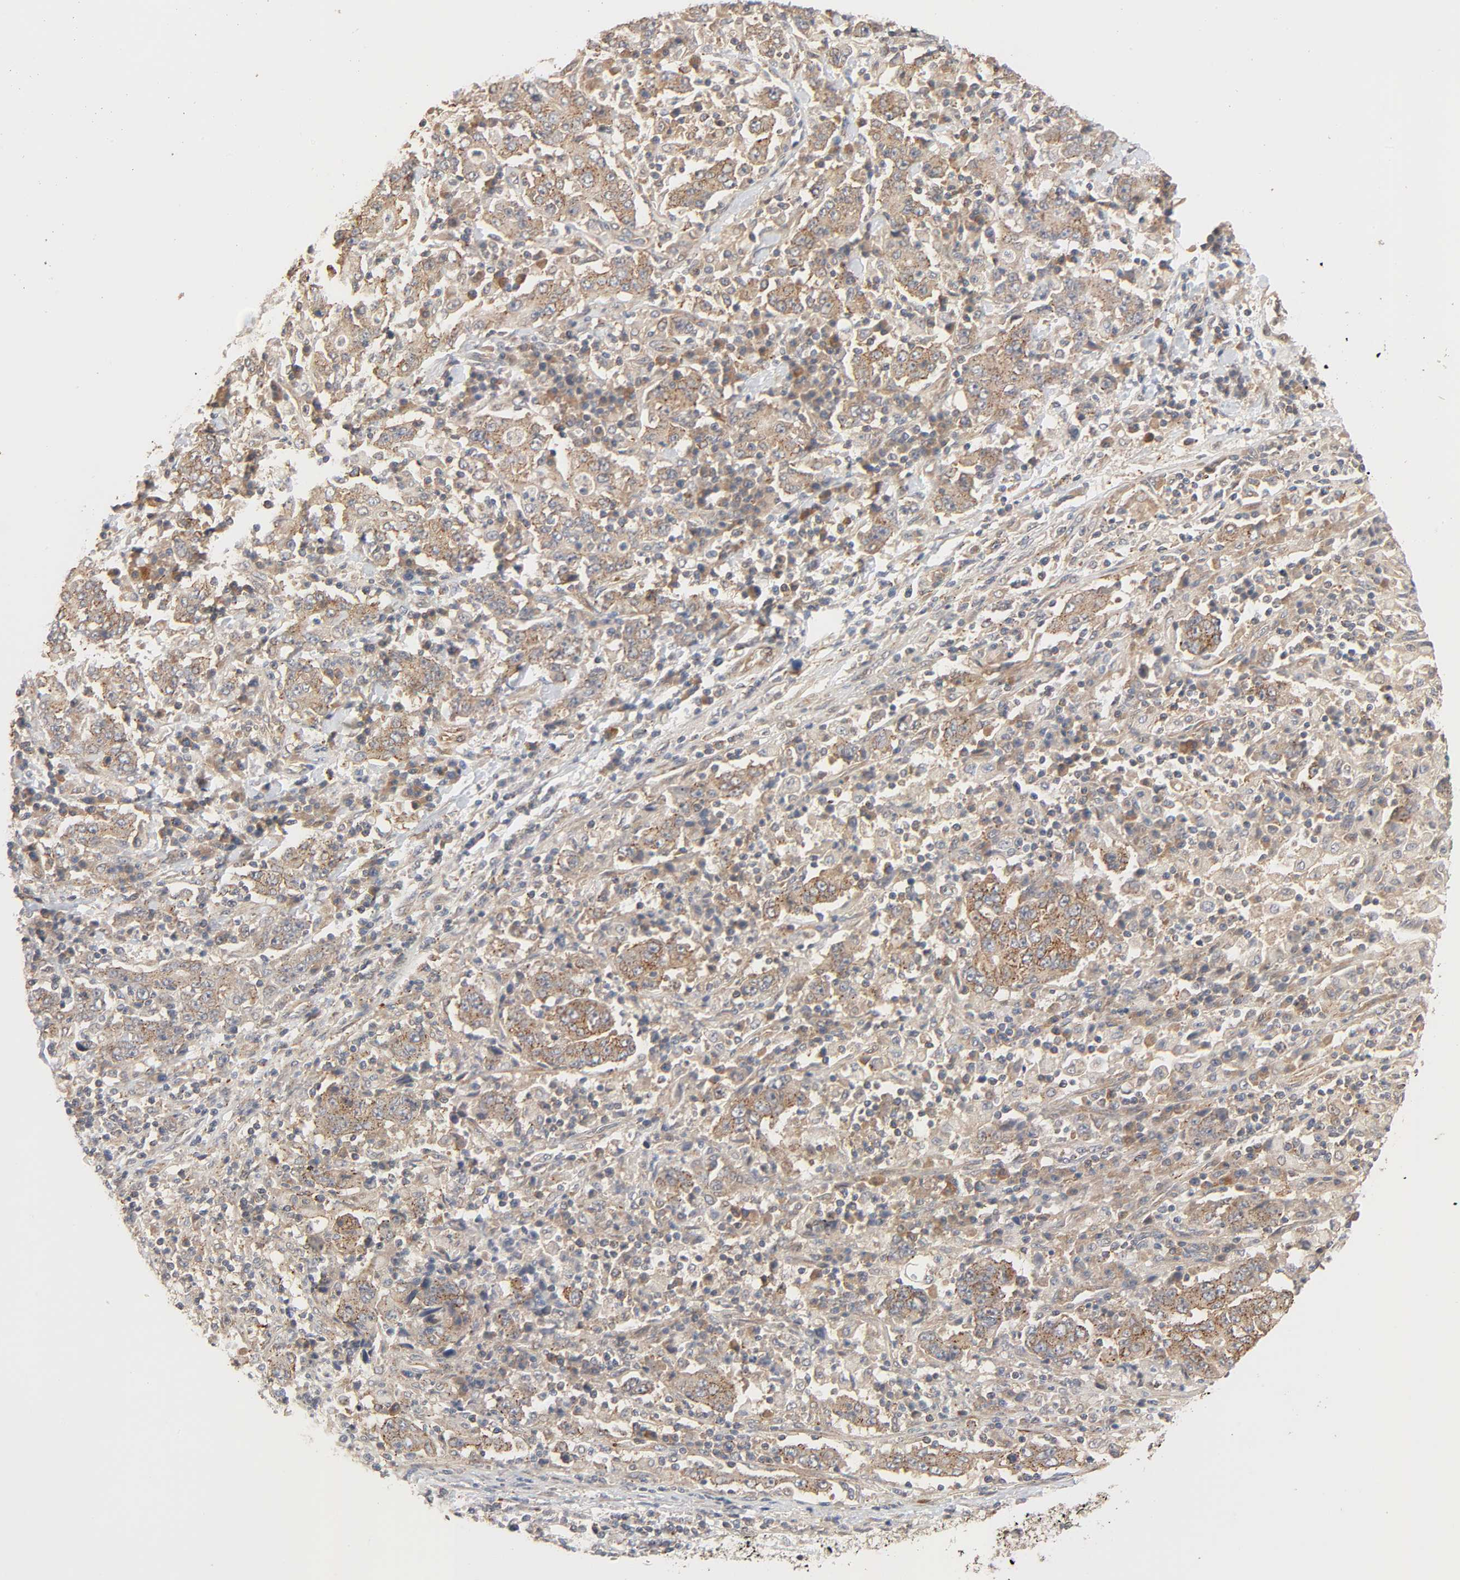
{"staining": {"intensity": "moderate", "quantity": ">75%", "location": "cytoplasmic/membranous"}, "tissue": "stomach cancer", "cell_type": "Tumor cells", "image_type": "cancer", "snomed": [{"axis": "morphology", "description": "Normal tissue, NOS"}, {"axis": "morphology", "description": "Adenocarcinoma, NOS"}, {"axis": "topography", "description": "Stomach, upper"}, {"axis": "topography", "description": "Stomach"}], "caption": "Stomach adenocarcinoma tissue reveals moderate cytoplasmic/membranous positivity in approximately >75% of tumor cells, visualized by immunohistochemistry.", "gene": "NEMF", "patient": {"sex": "male", "age": 59}}